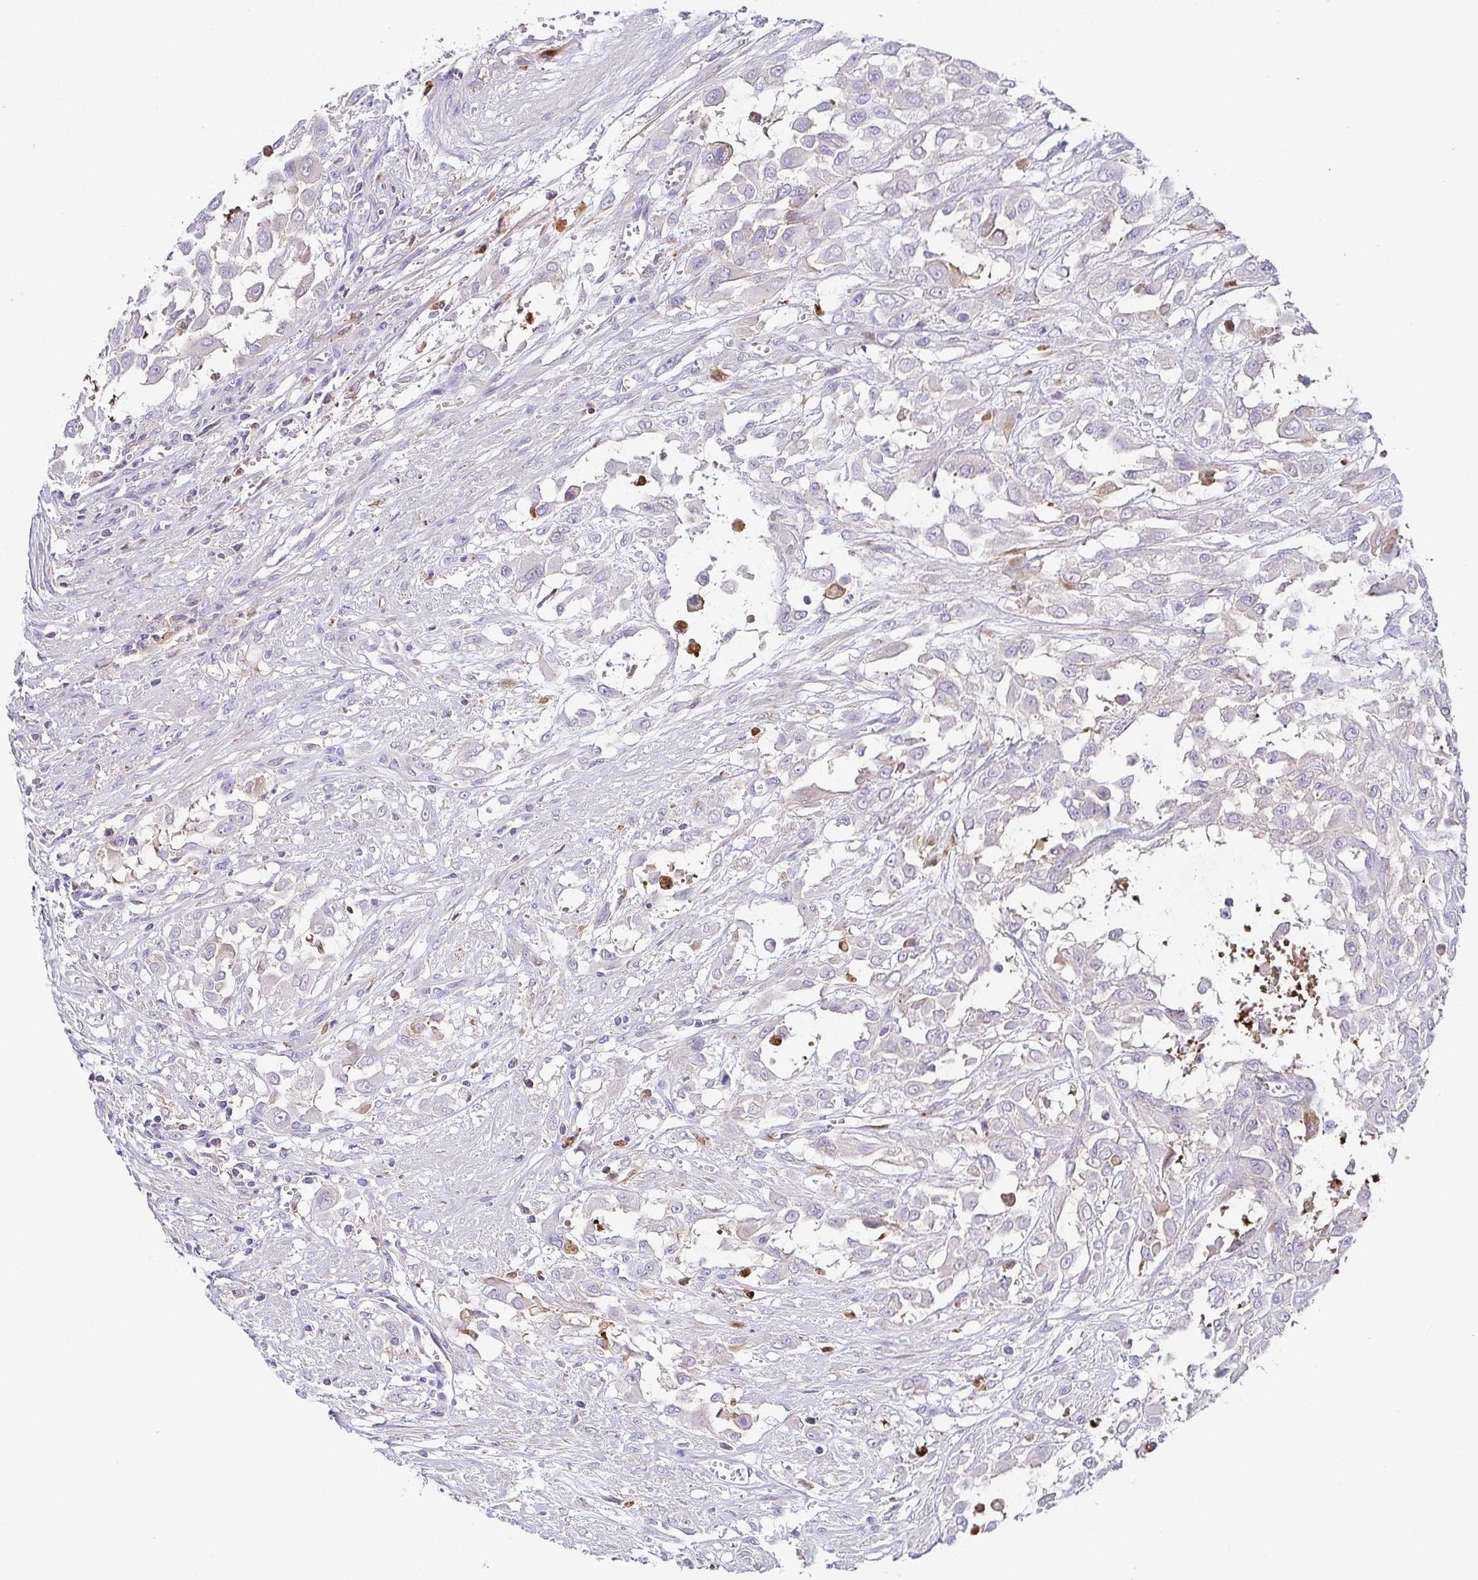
{"staining": {"intensity": "negative", "quantity": "none", "location": "none"}, "tissue": "urothelial cancer", "cell_type": "Tumor cells", "image_type": "cancer", "snomed": [{"axis": "morphology", "description": "Urothelial carcinoma, High grade"}, {"axis": "topography", "description": "Urinary bladder"}], "caption": "Protein analysis of urothelial carcinoma (high-grade) demonstrates no significant positivity in tumor cells.", "gene": "RNASE7", "patient": {"sex": "male", "age": 57}}